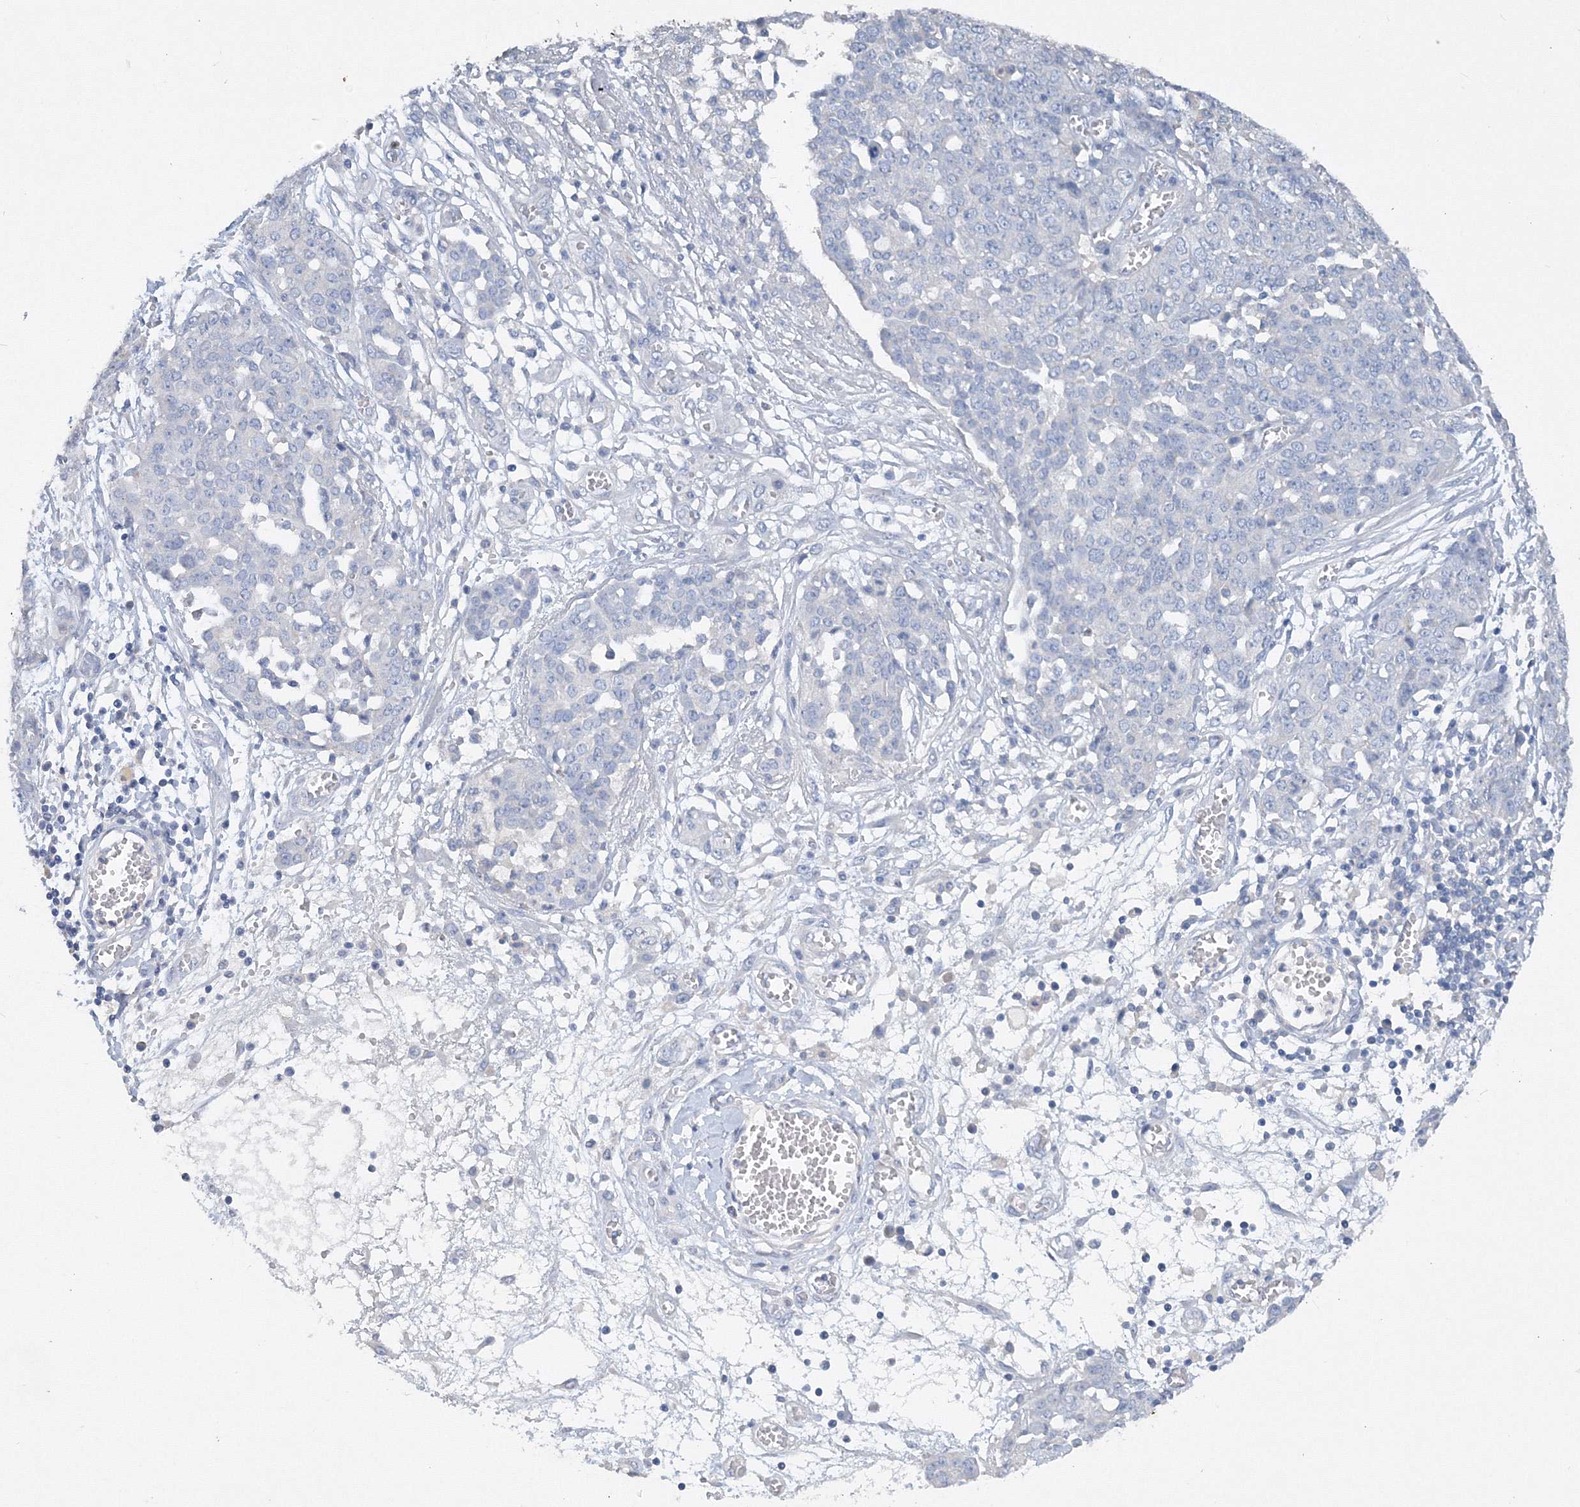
{"staining": {"intensity": "negative", "quantity": "none", "location": "none"}, "tissue": "ovarian cancer", "cell_type": "Tumor cells", "image_type": "cancer", "snomed": [{"axis": "morphology", "description": "Cystadenocarcinoma, serous, NOS"}, {"axis": "topography", "description": "Soft tissue"}, {"axis": "topography", "description": "Ovary"}], "caption": "Immunohistochemical staining of ovarian cancer exhibits no significant staining in tumor cells. (Brightfield microscopy of DAB immunohistochemistry at high magnification).", "gene": "OSBPL6", "patient": {"sex": "female", "age": 57}}